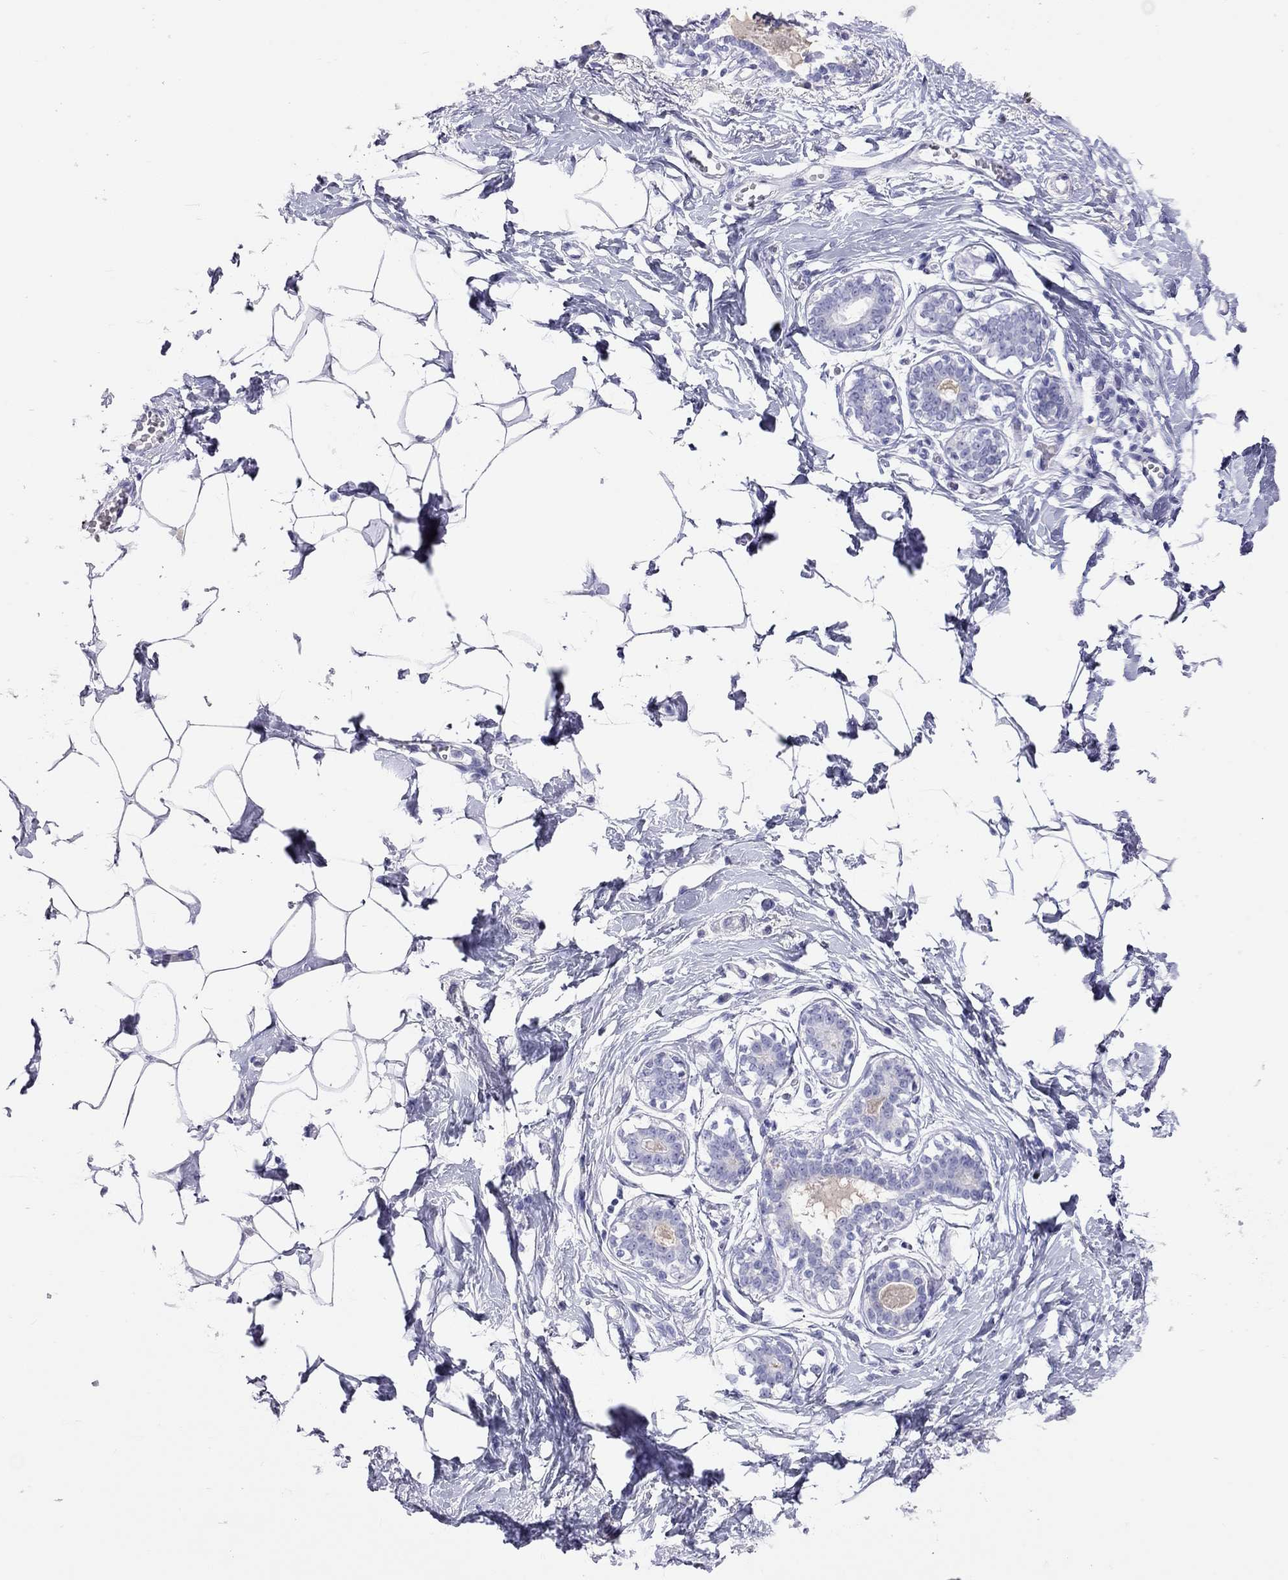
{"staining": {"intensity": "negative", "quantity": "none", "location": "none"}, "tissue": "breast", "cell_type": "Adipocytes", "image_type": "normal", "snomed": [{"axis": "morphology", "description": "Normal tissue, NOS"}, {"axis": "morphology", "description": "Lobular carcinoma, in situ"}, {"axis": "topography", "description": "Breast"}], "caption": "A high-resolution image shows immunohistochemistry (IHC) staining of unremarkable breast, which demonstrates no significant positivity in adipocytes.", "gene": "STAG3", "patient": {"sex": "female", "age": 35}}